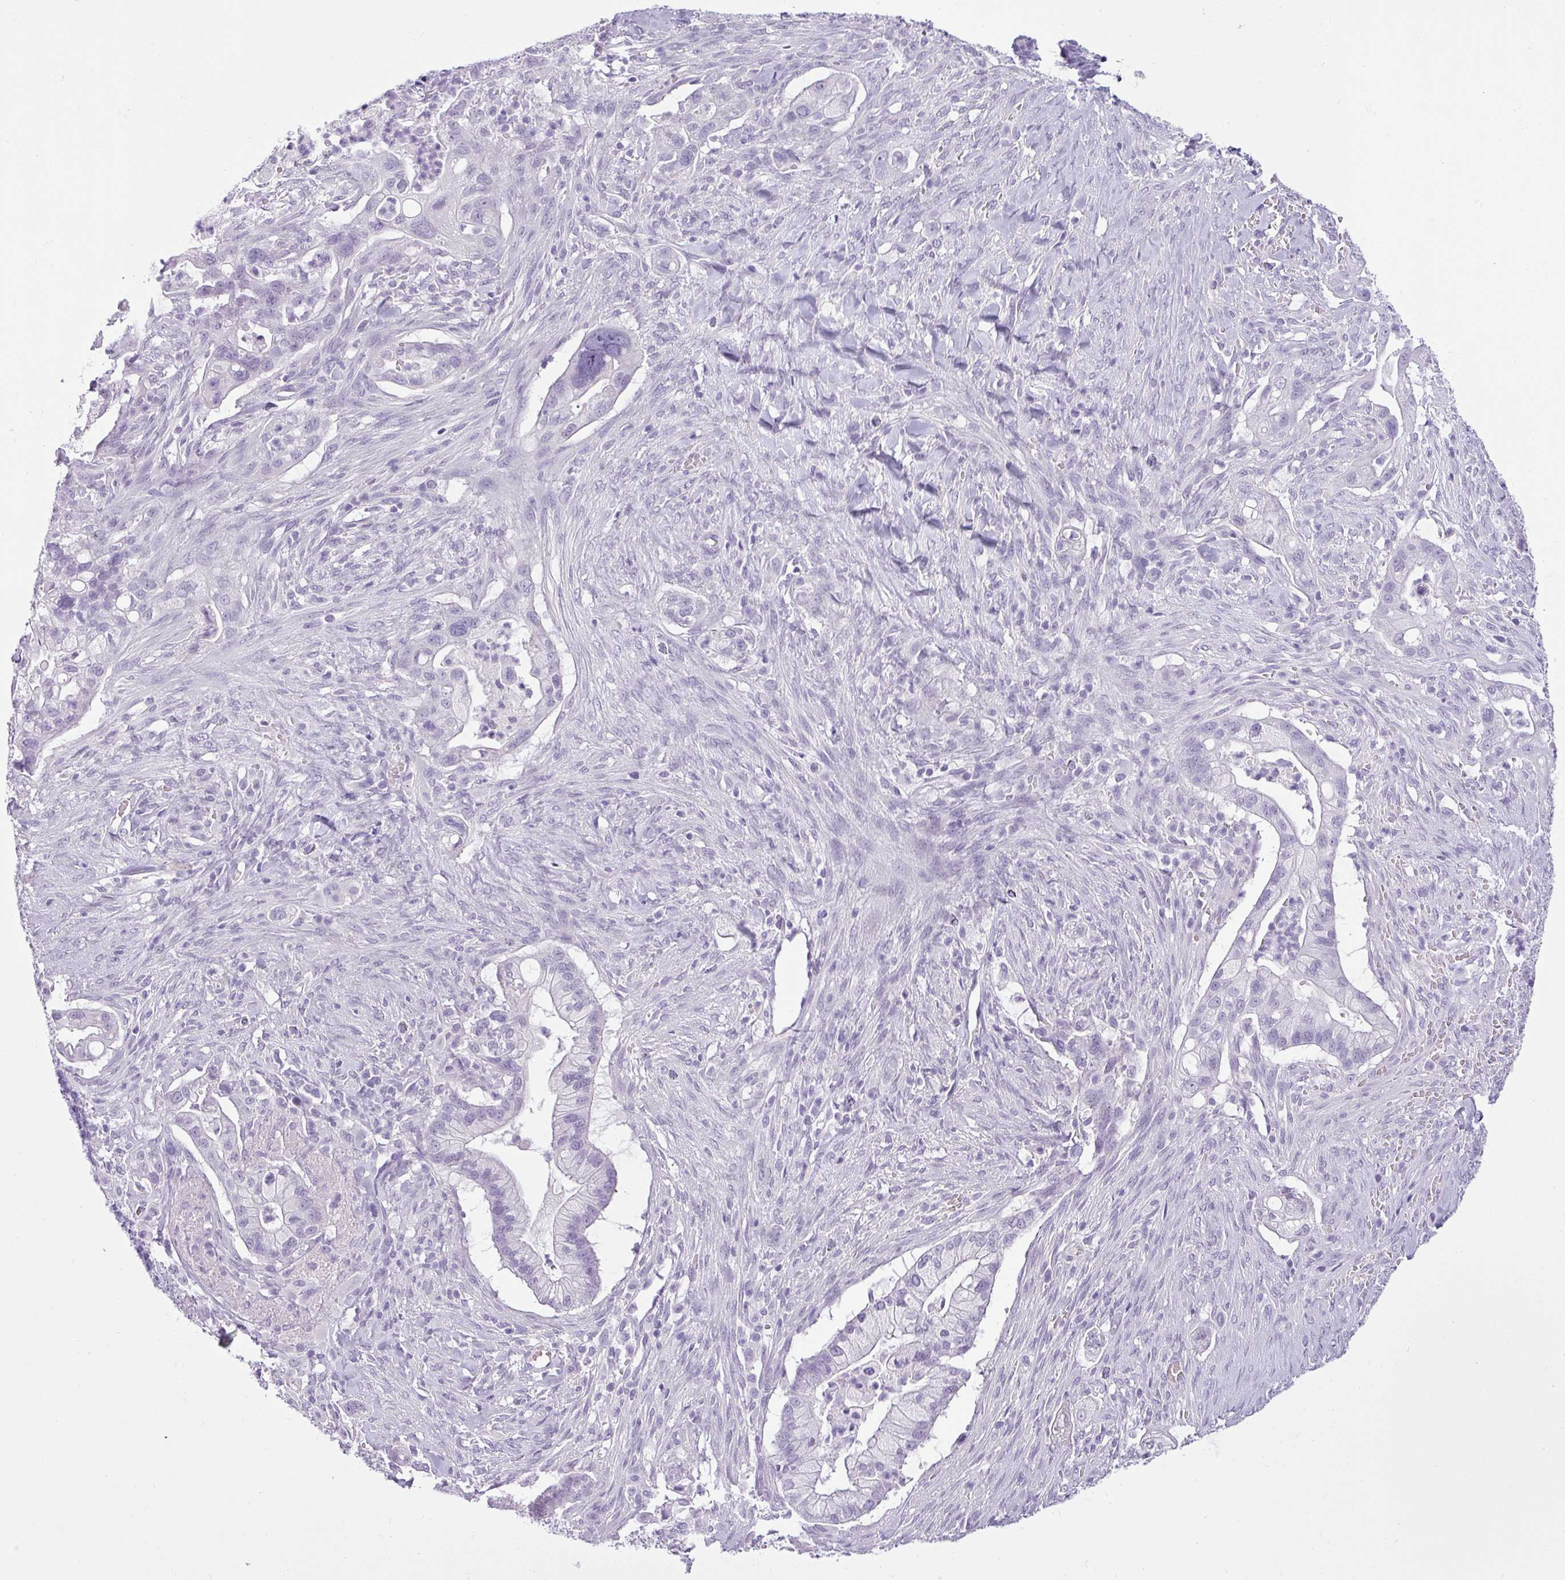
{"staining": {"intensity": "negative", "quantity": "none", "location": "none"}, "tissue": "pancreatic cancer", "cell_type": "Tumor cells", "image_type": "cancer", "snomed": [{"axis": "morphology", "description": "Adenocarcinoma, NOS"}, {"axis": "topography", "description": "Pancreas"}], "caption": "An immunohistochemistry (IHC) image of pancreatic adenocarcinoma is shown. There is no staining in tumor cells of pancreatic adenocarcinoma.", "gene": "CDH16", "patient": {"sex": "male", "age": 44}}